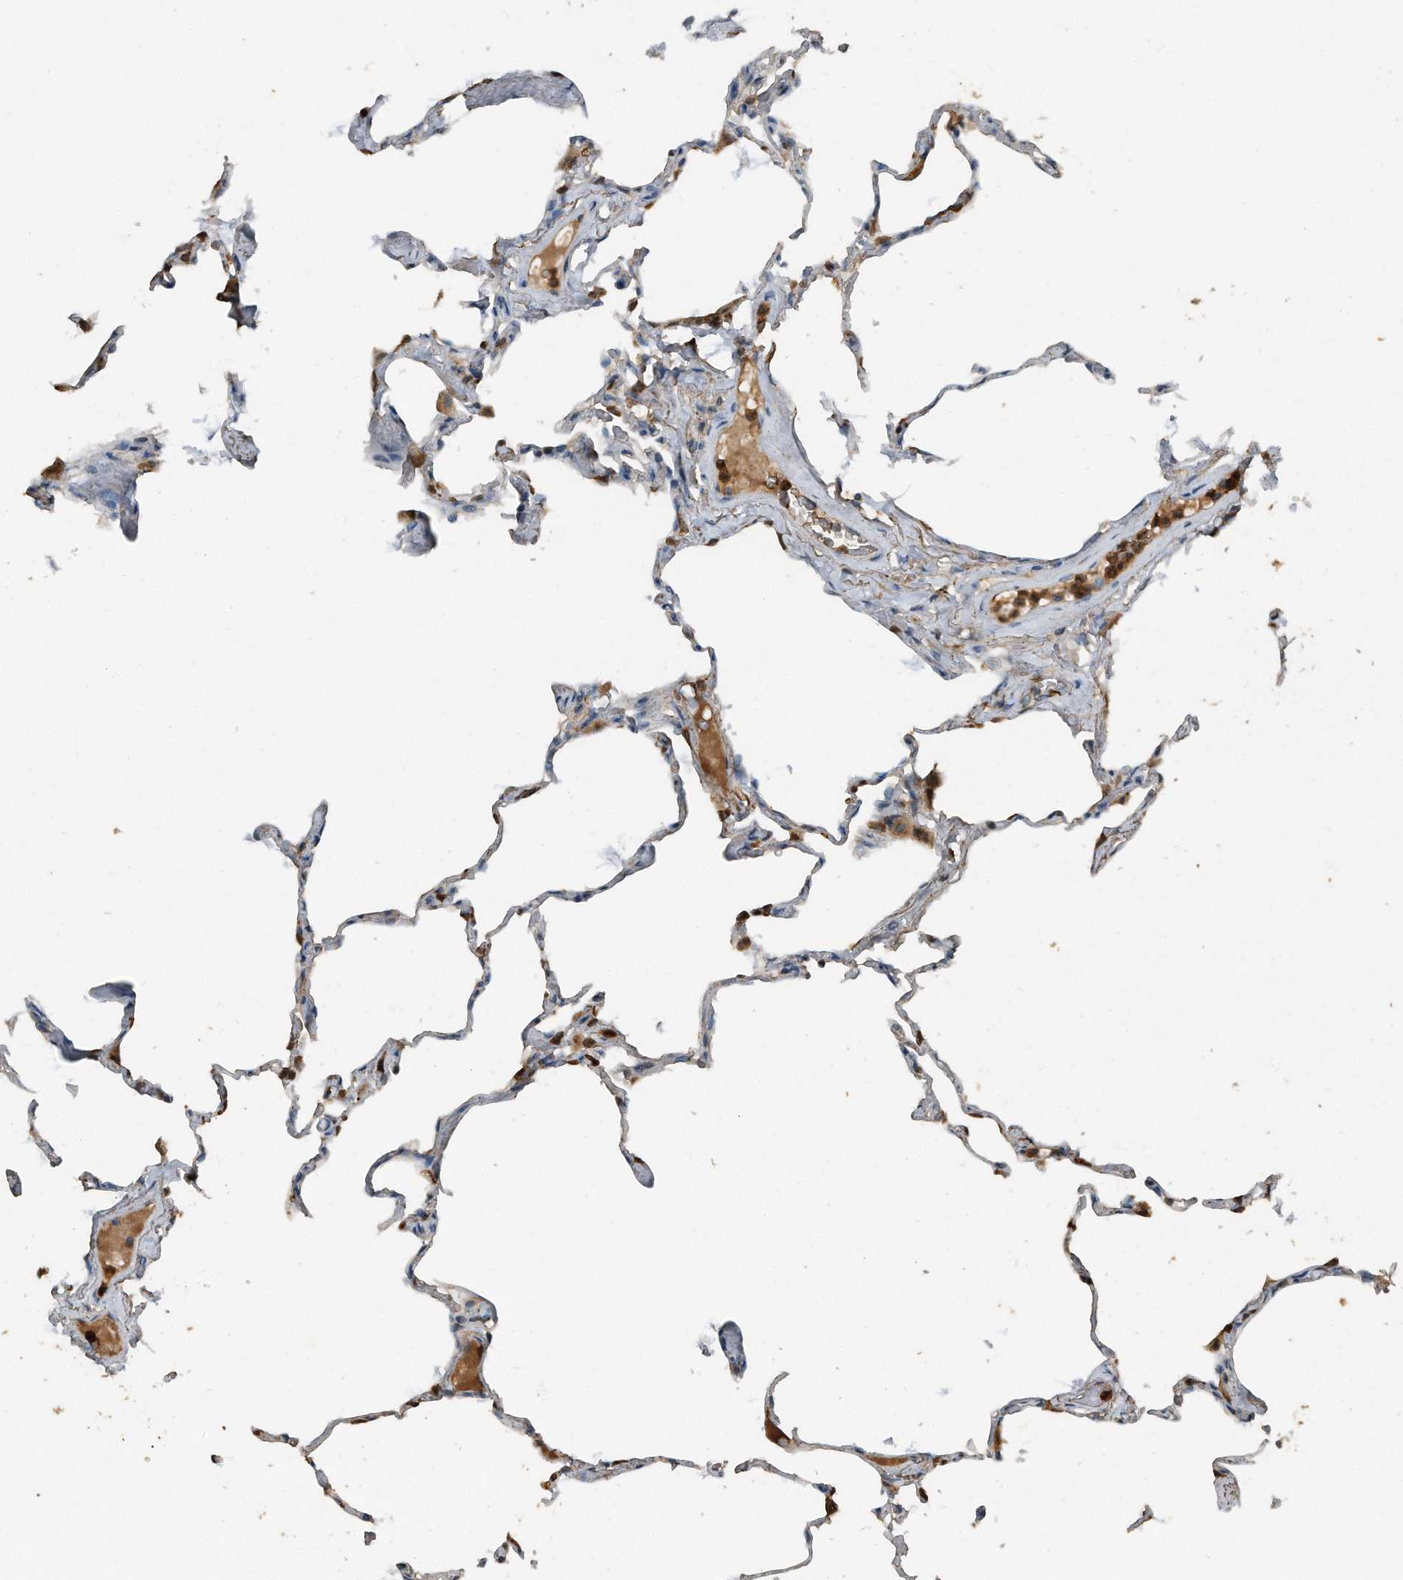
{"staining": {"intensity": "moderate", "quantity": "<25%", "location": "cytoplasmic/membranous"}, "tissue": "lung", "cell_type": "Alveolar cells", "image_type": "normal", "snomed": [{"axis": "morphology", "description": "Normal tissue, NOS"}, {"axis": "topography", "description": "Lung"}], "caption": "A high-resolution photomicrograph shows immunohistochemistry staining of normal lung, which shows moderate cytoplasmic/membranous positivity in approximately <25% of alveolar cells.", "gene": "C9", "patient": {"sex": "male", "age": 65}}